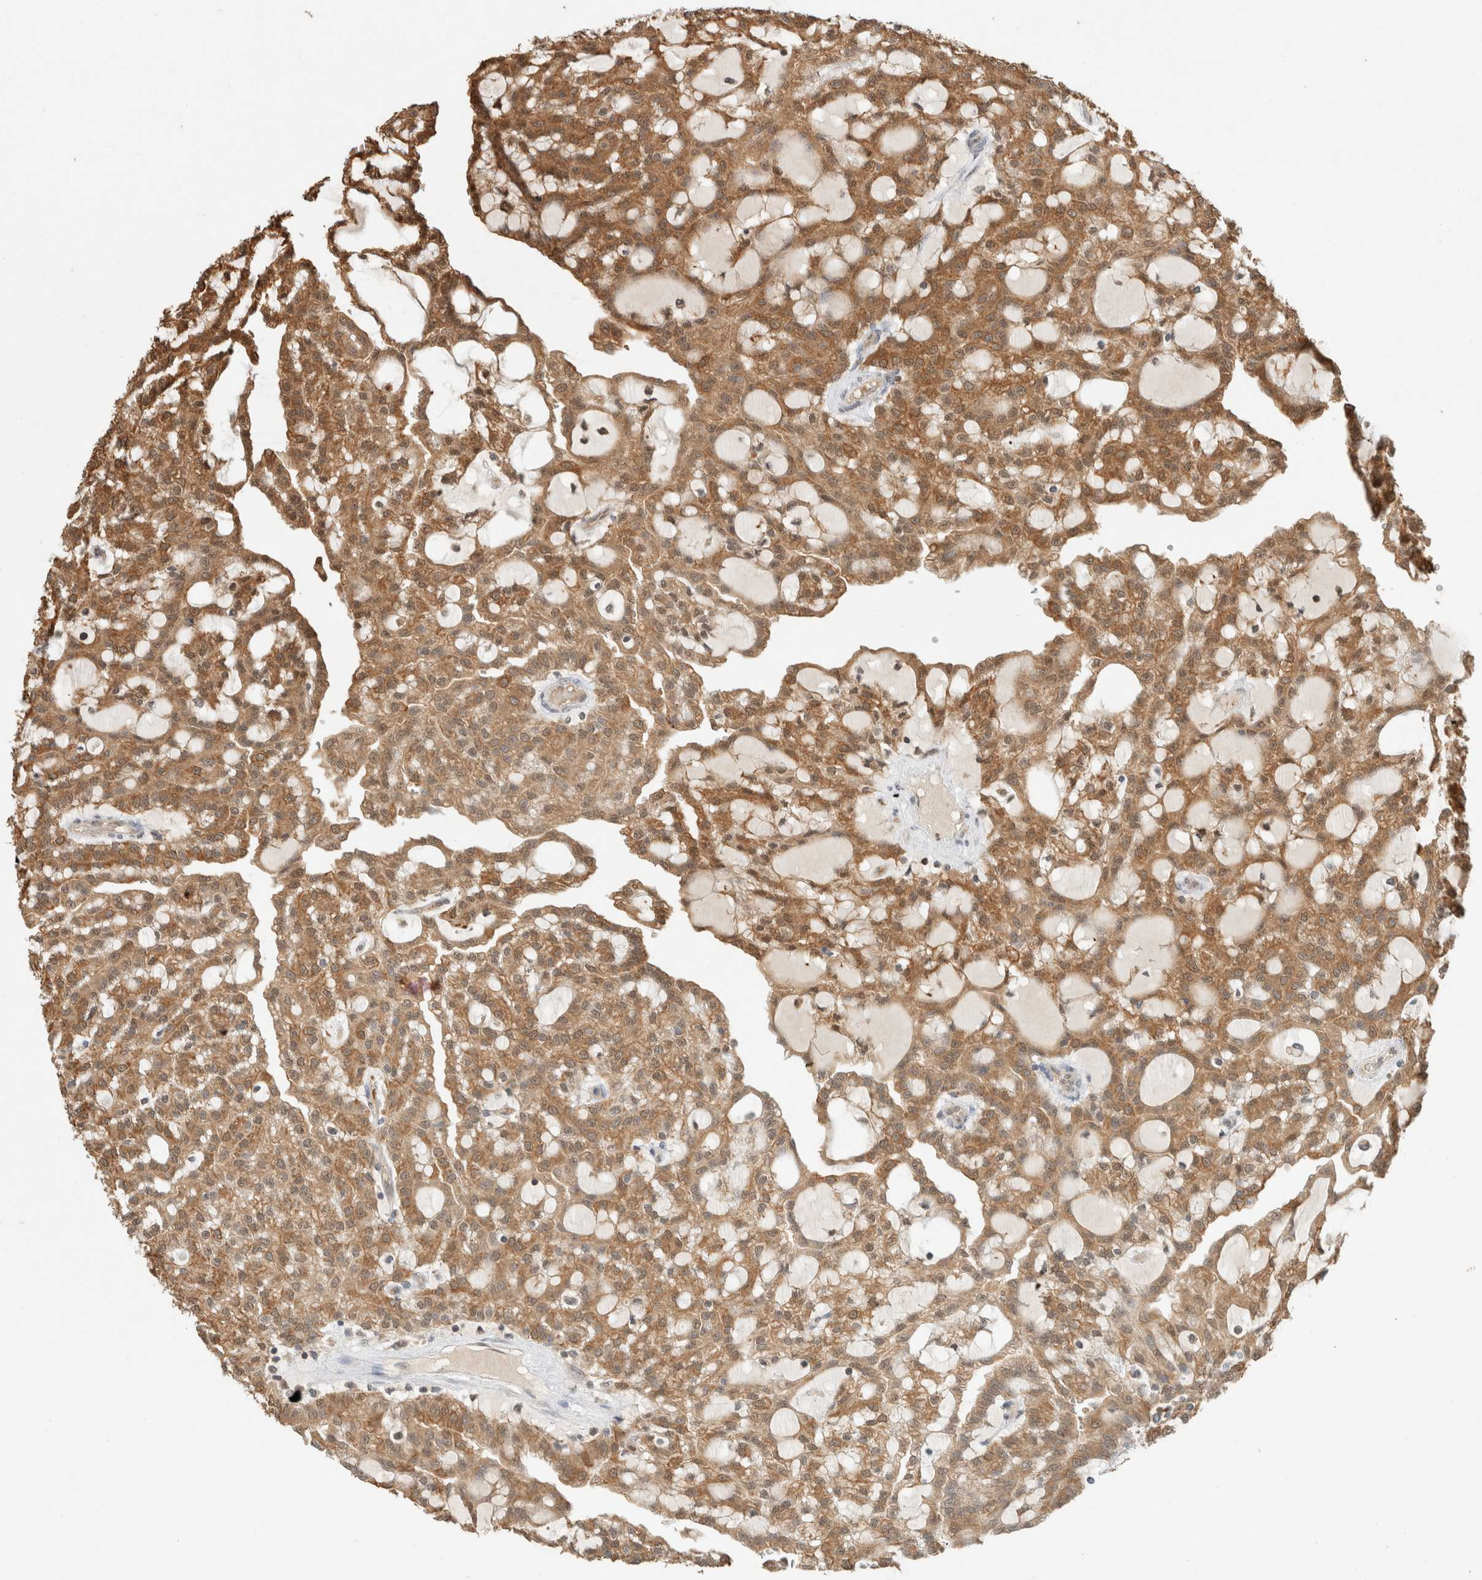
{"staining": {"intensity": "moderate", "quantity": ">75%", "location": "cytoplasmic/membranous"}, "tissue": "renal cancer", "cell_type": "Tumor cells", "image_type": "cancer", "snomed": [{"axis": "morphology", "description": "Adenocarcinoma, NOS"}, {"axis": "topography", "description": "Kidney"}], "caption": "Immunohistochemistry of human renal adenocarcinoma reveals medium levels of moderate cytoplasmic/membranous positivity in about >75% of tumor cells.", "gene": "CA13", "patient": {"sex": "male", "age": 63}}